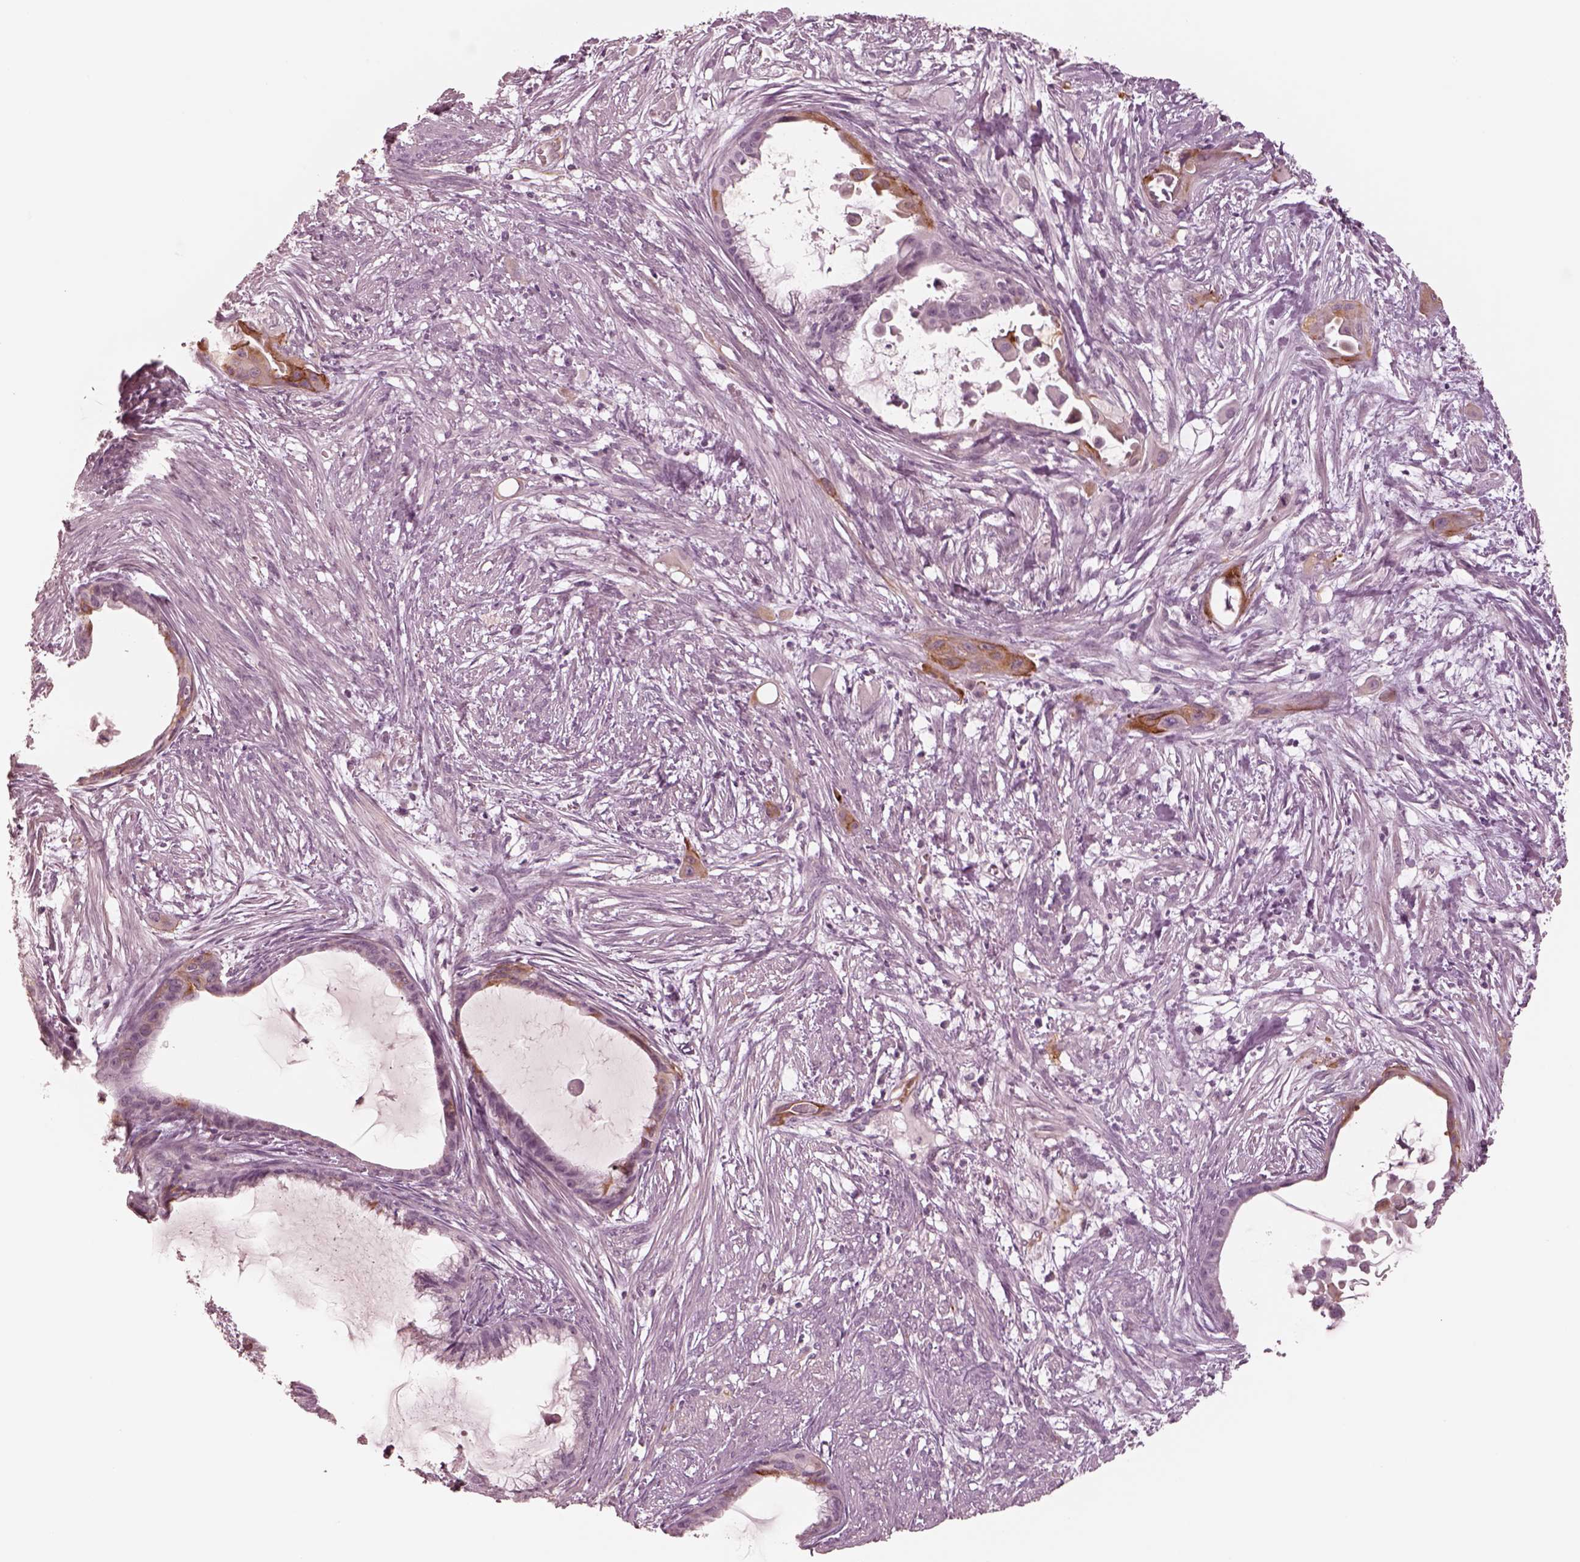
{"staining": {"intensity": "negative", "quantity": "none", "location": "none"}, "tissue": "endometrial cancer", "cell_type": "Tumor cells", "image_type": "cancer", "snomed": [{"axis": "morphology", "description": "Adenocarcinoma, NOS"}, {"axis": "topography", "description": "Endometrium"}], "caption": "Photomicrograph shows no significant protein expression in tumor cells of adenocarcinoma (endometrial).", "gene": "DNAAF9", "patient": {"sex": "female", "age": 86}}